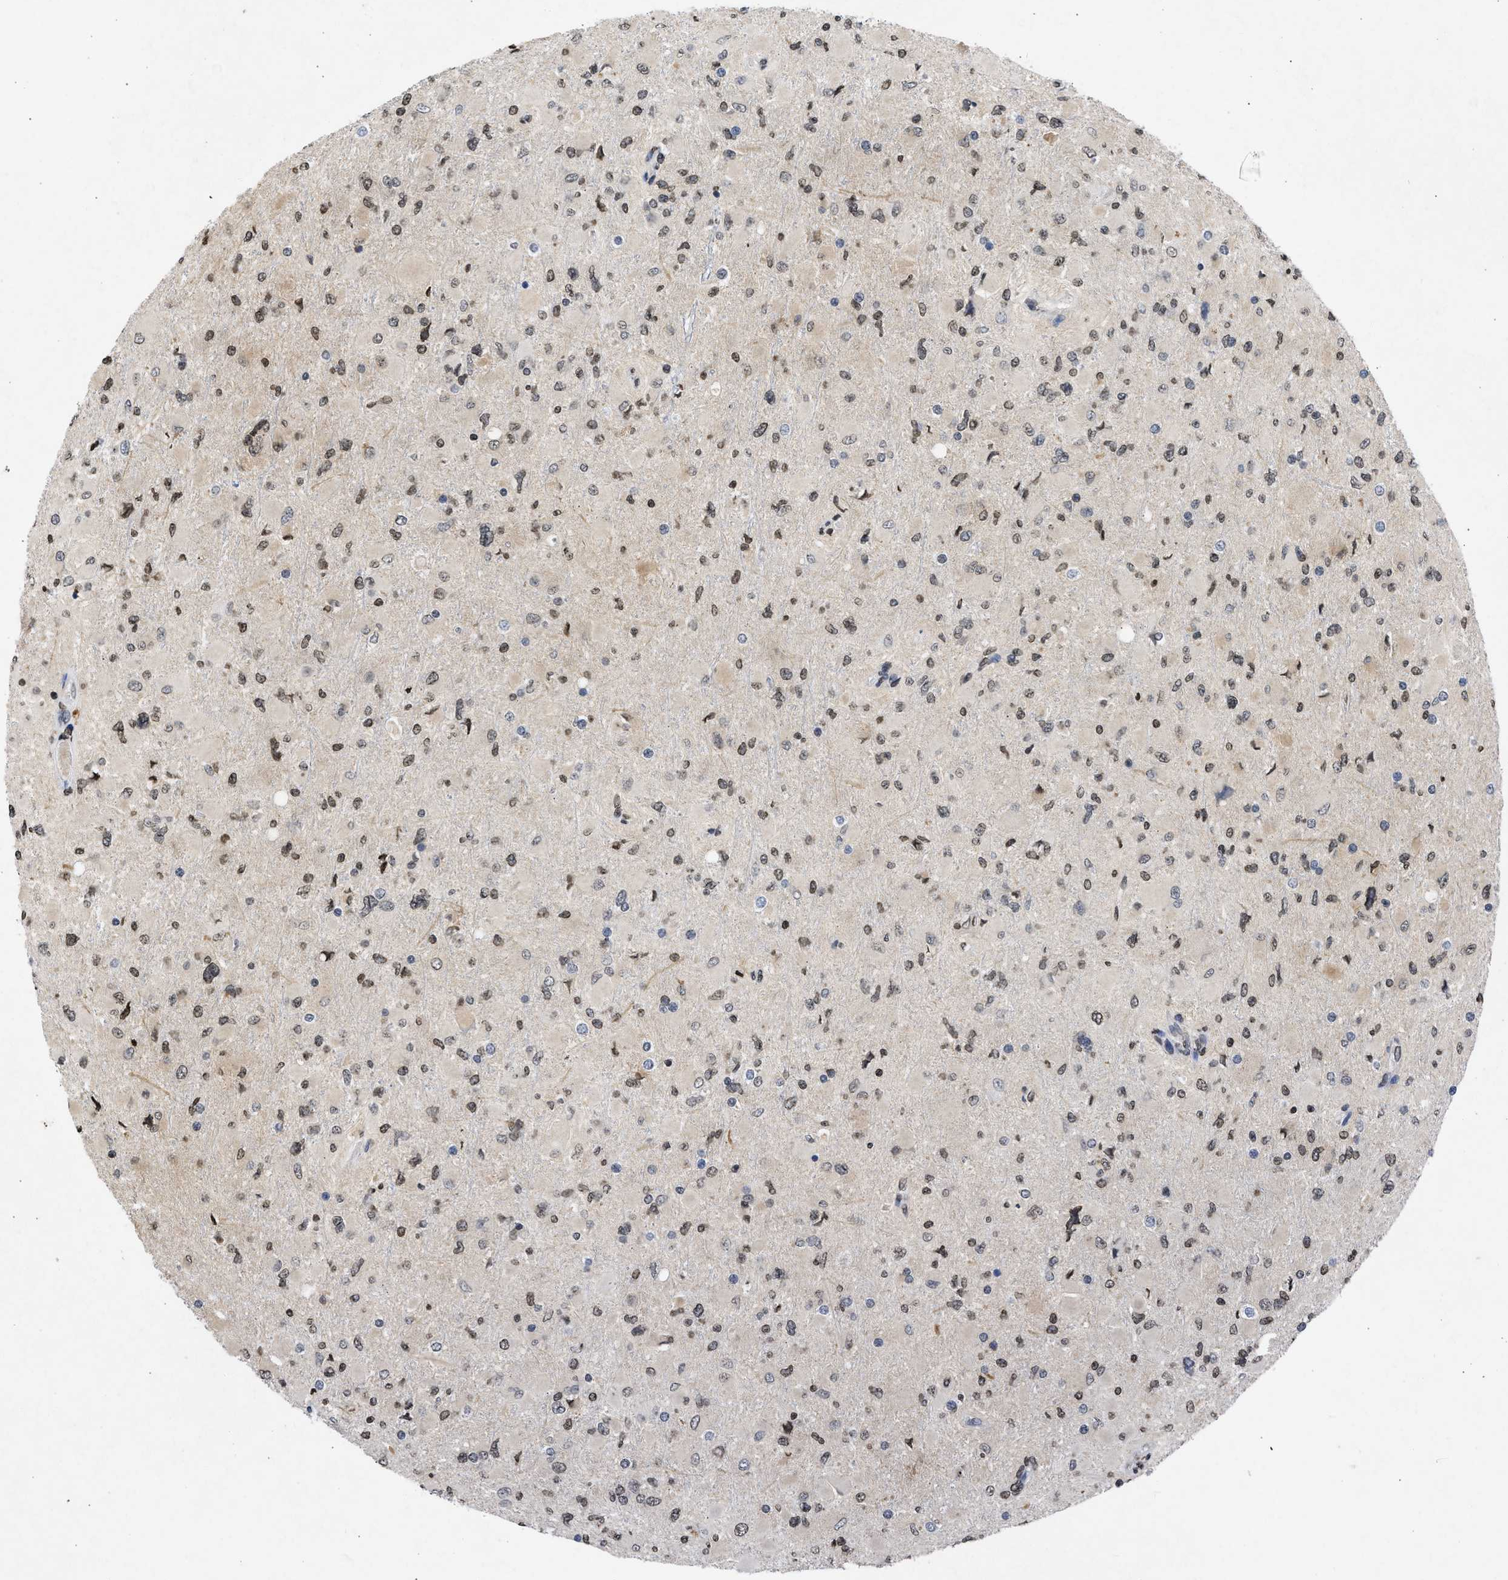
{"staining": {"intensity": "moderate", "quantity": "25%-75%", "location": "nuclear"}, "tissue": "glioma", "cell_type": "Tumor cells", "image_type": "cancer", "snomed": [{"axis": "morphology", "description": "Glioma, malignant, High grade"}, {"axis": "topography", "description": "Cerebral cortex"}], "caption": "Protein expression analysis of human glioma reveals moderate nuclear expression in about 25%-75% of tumor cells.", "gene": "NUP35", "patient": {"sex": "female", "age": 36}}